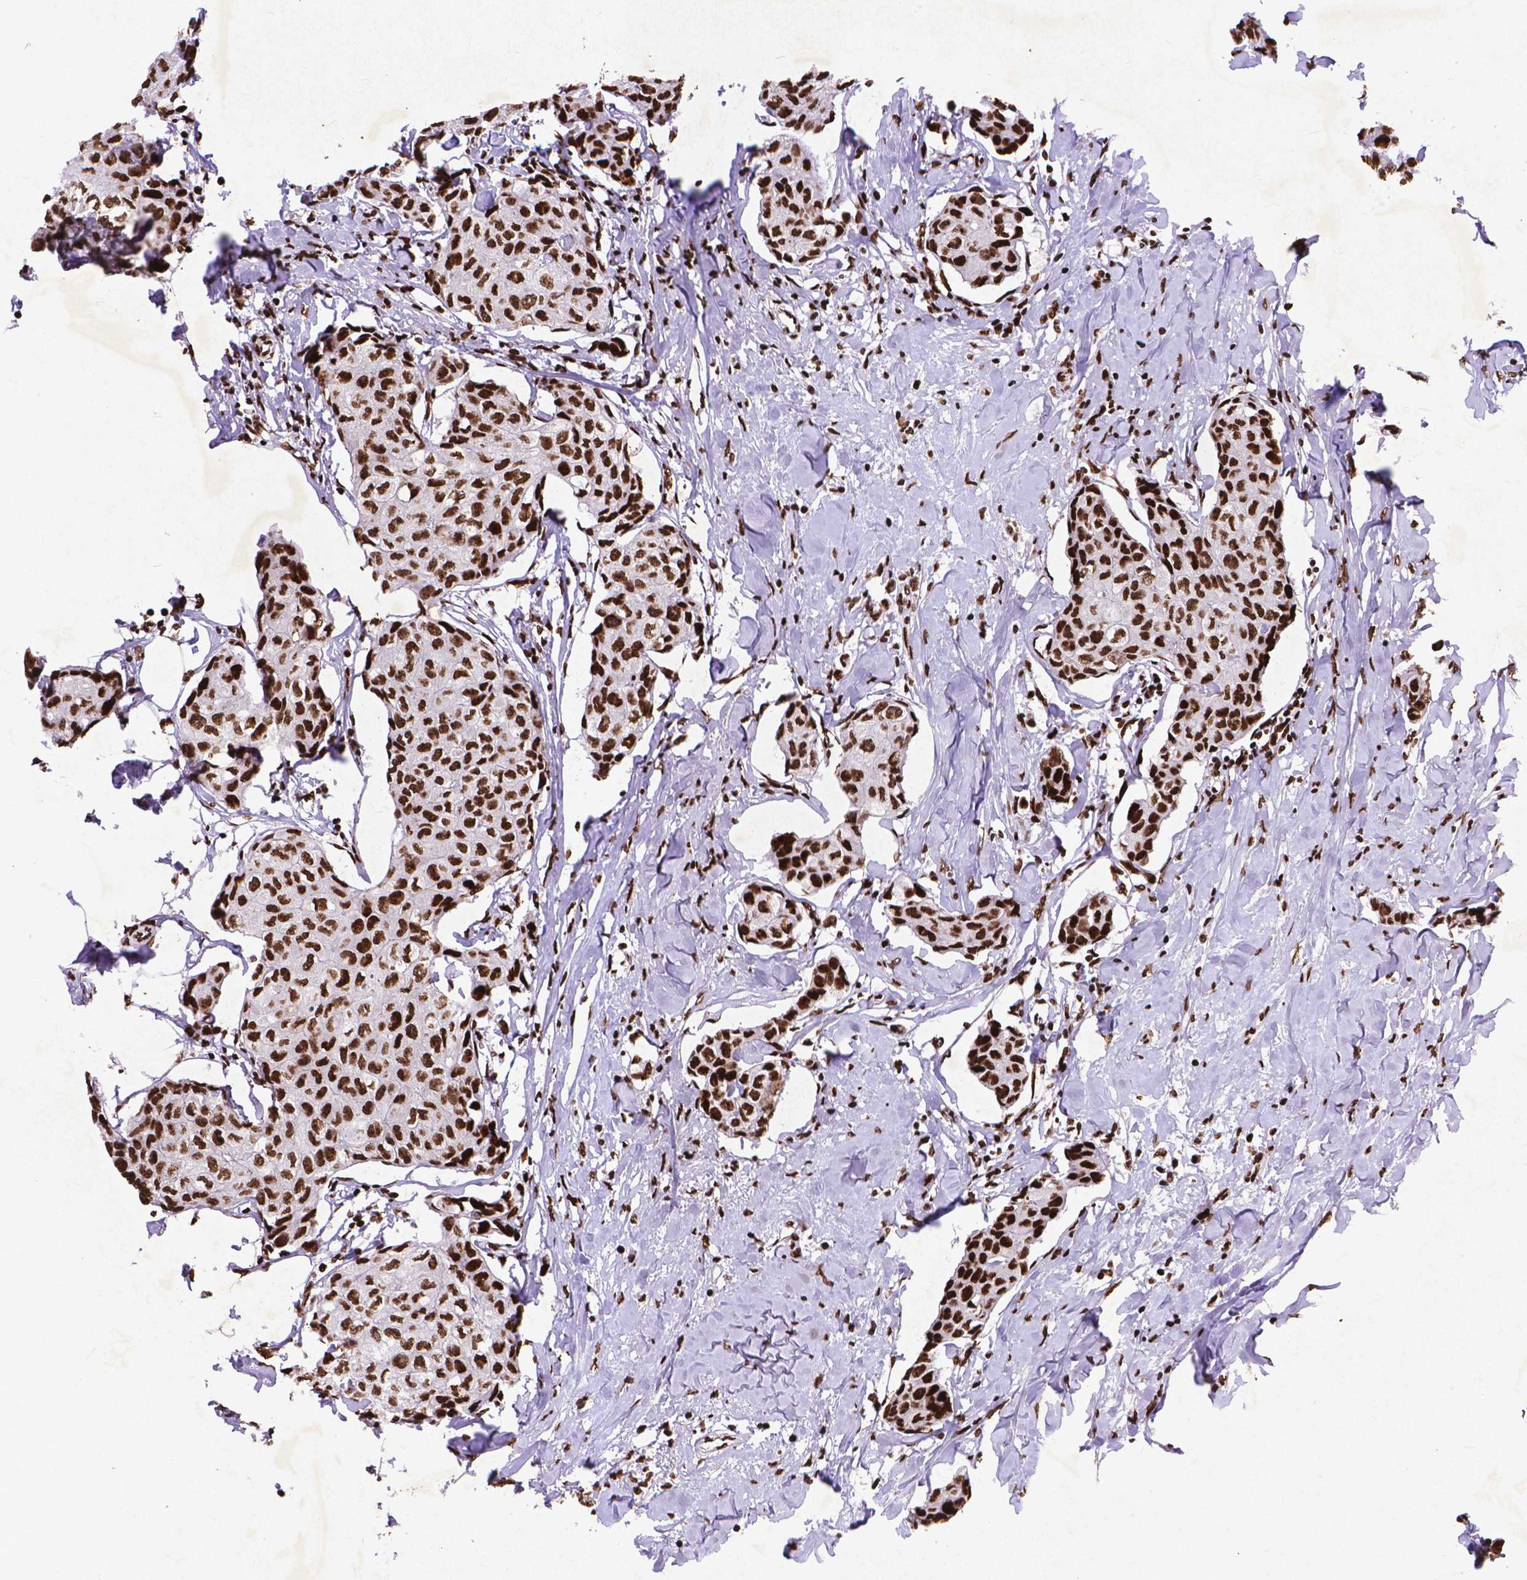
{"staining": {"intensity": "strong", "quantity": ">75%", "location": "nuclear"}, "tissue": "breast cancer", "cell_type": "Tumor cells", "image_type": "cancer", "snomed": [{"axis": "morphology", "description": "Duct carcinoma"}, {"axis": "topography", "description": "Breast"}], "caption": "The immunohistochemical stain labels strong nuclear staining in tumor cells of breast cancer tissue.", "gene": "CITED2", "patient": {"sex": "female", "age": 80}}